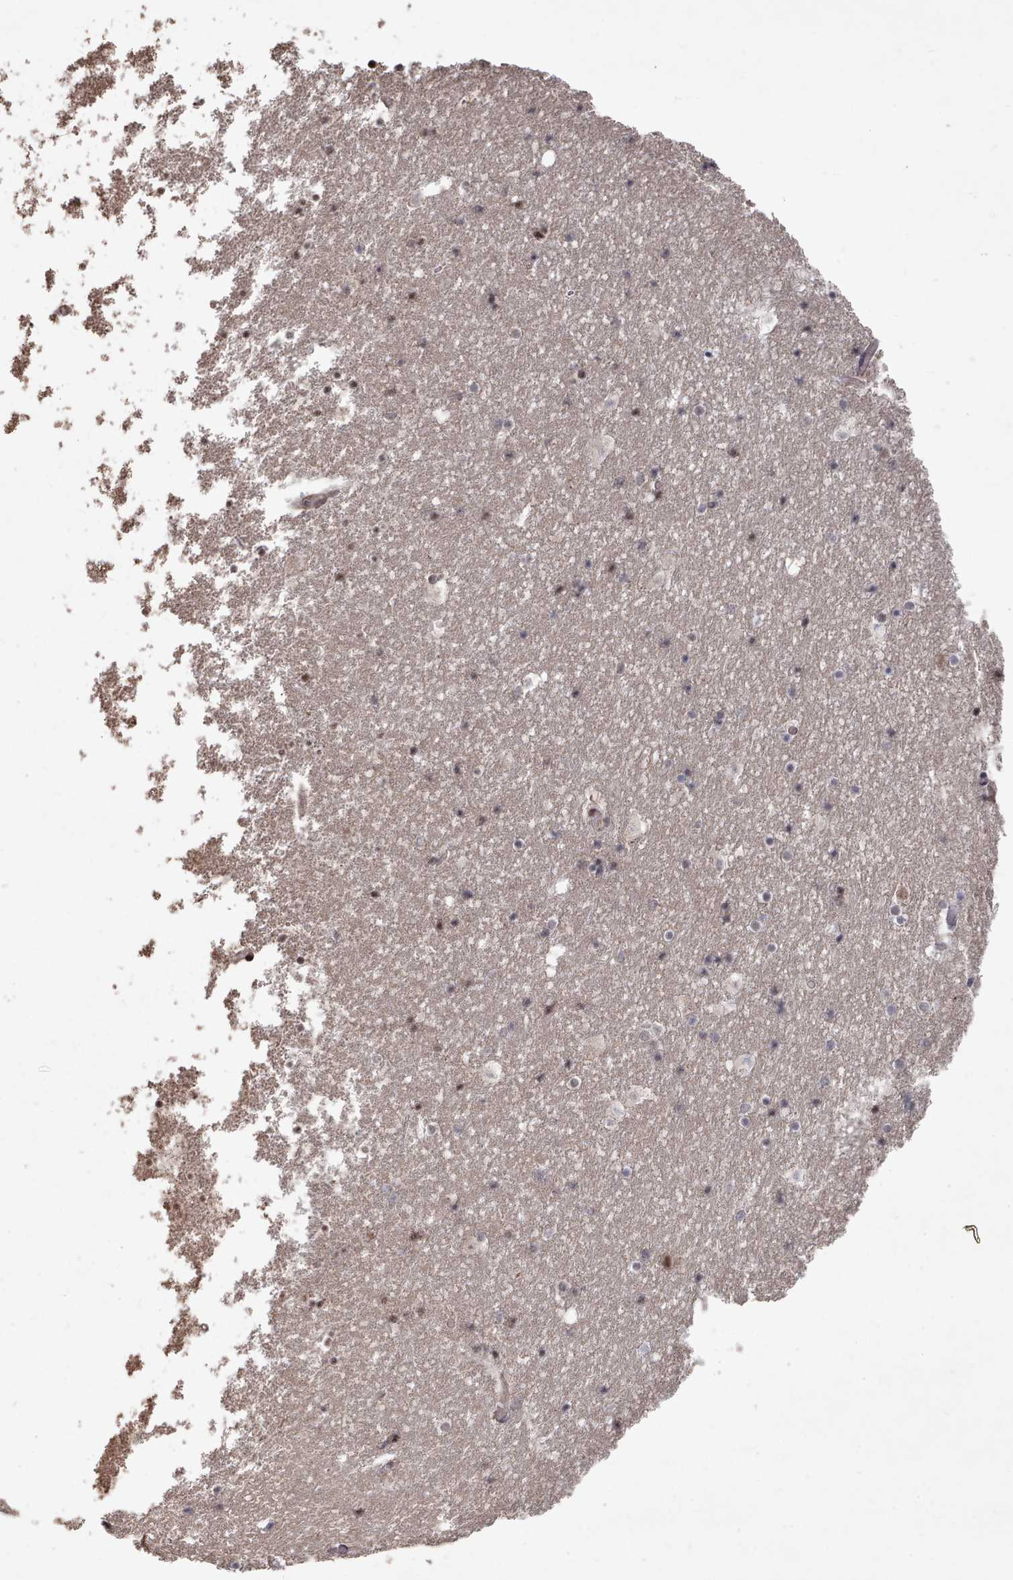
{"staining": {"intensity": "negative", "quantity": "none", "location": "none"}, "tissue": "hippocampus", "cell_type": "Glial cells", "image_type": "normal", "snomed": [{"axis": "morphology", "description": "Normal tissue, NOS"}, {"axis": "topography", "description": "Hippocampus"}], "caption": "This image is of normal hippocampus stained with immunohistochemistry to label a protein in brown with the nuclei are counter-stained blue. There is no staining in glial cells. The staining was performed using DAB to visualize the protein expression in brown, while the nuclei were stained in blue with hematoxylin (Magnification: 20x).", "gene": "CPSF4", "patient": {"sex": "female", "age": 52}}